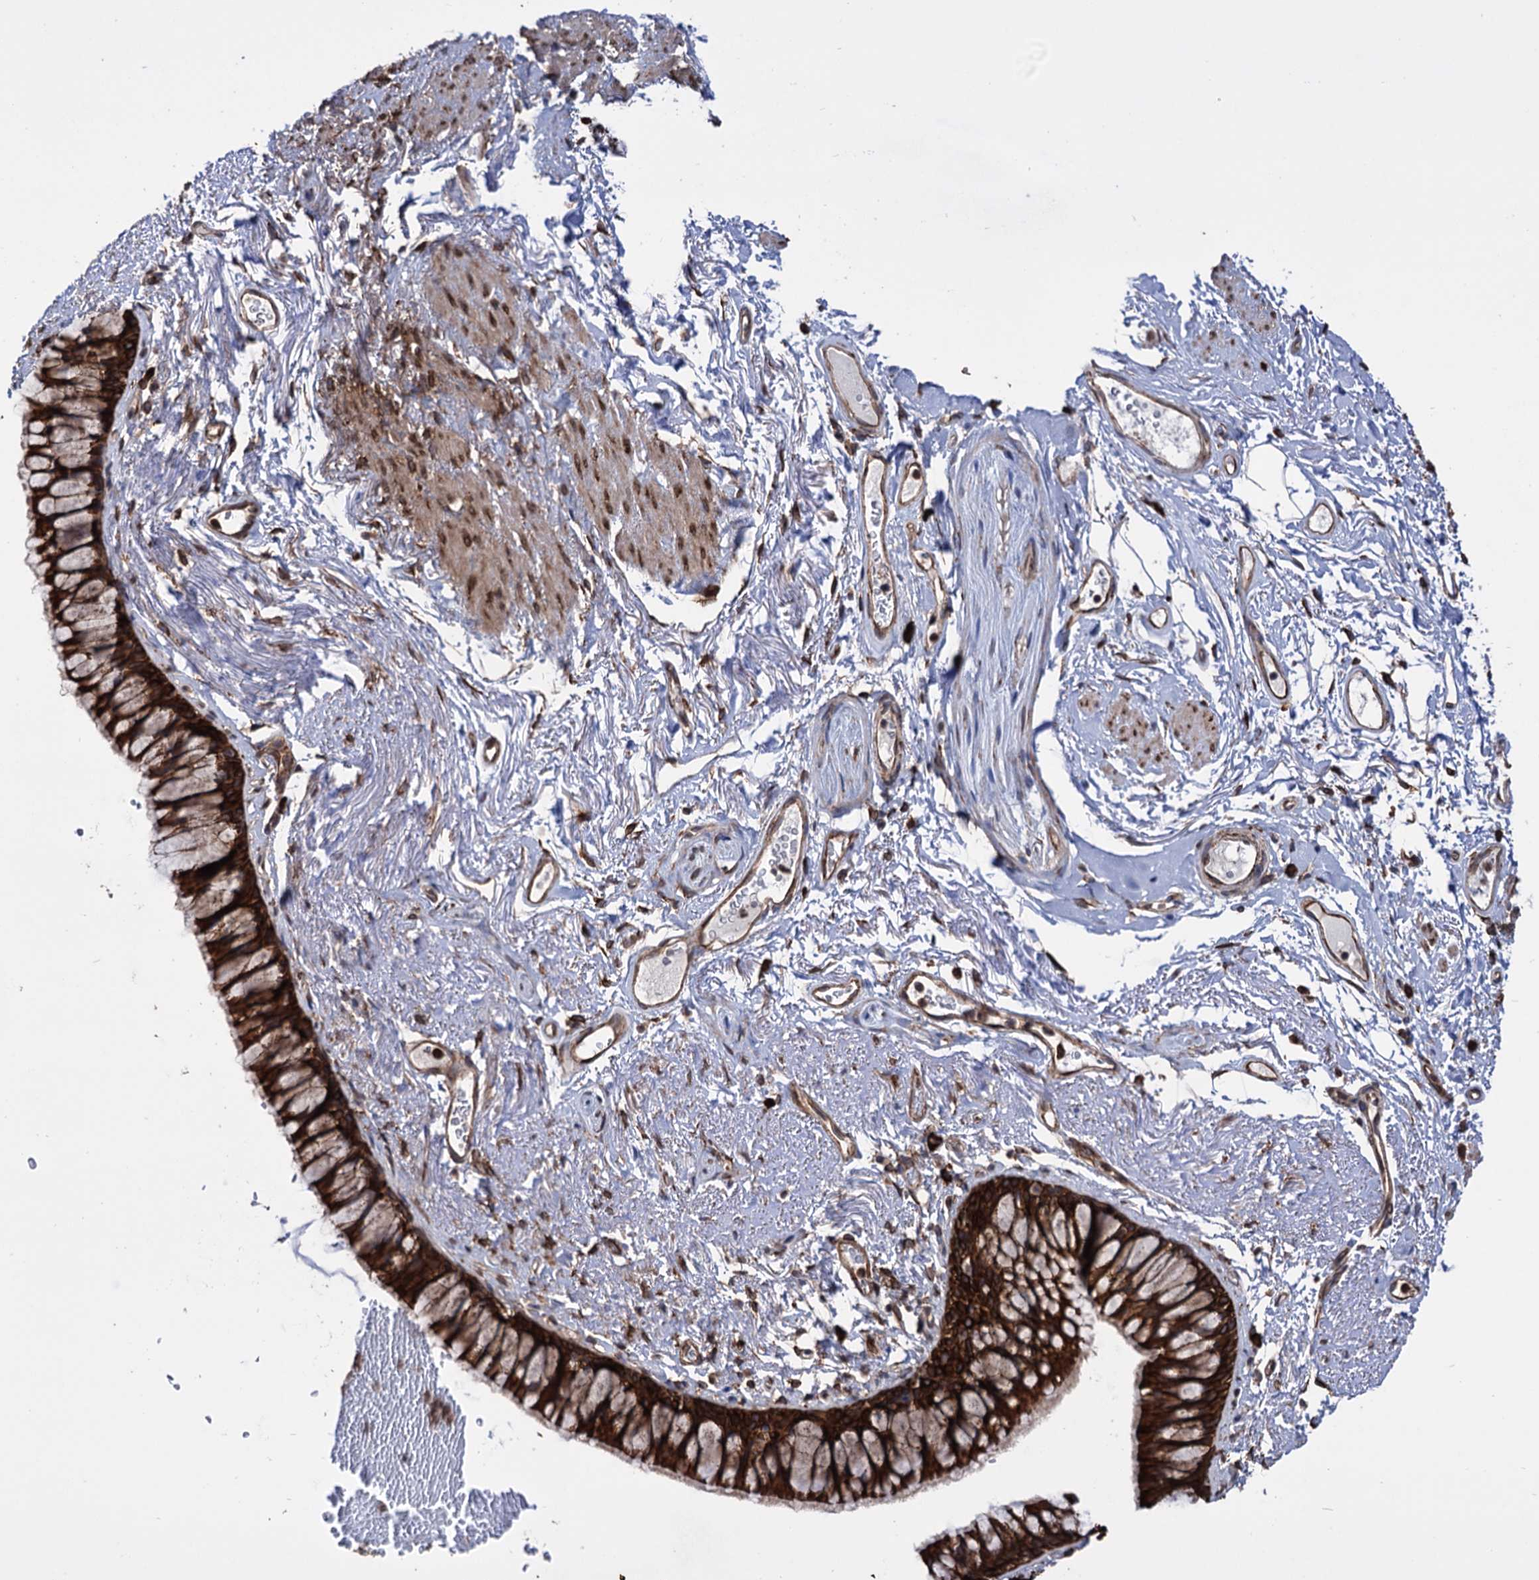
{"staining": {"intensity": "strong", "quantity": ">75%", "location": "cytoplasmic/membranous"}, "tissue": "bronchus", "cell_type": "Respiratory epithelial cells", "image_type": "normal", "snomed": [{"axis": "morphology", "description": "Normal tissue, NOS"}, {"axis": "topography", "description": "Cartilage tissue"}, {"axis": "topography", "description": "Bronchus"}], "caption": "Brown immunohistochemical staining in benign bronchus exhibits strong cytoplasmic/membranous expression in about >75% of respiratory epithelial cells. Nuclei are stained in blue.", "gene": "CDAN1", "patient": {"sex": "female", "age": 73}}